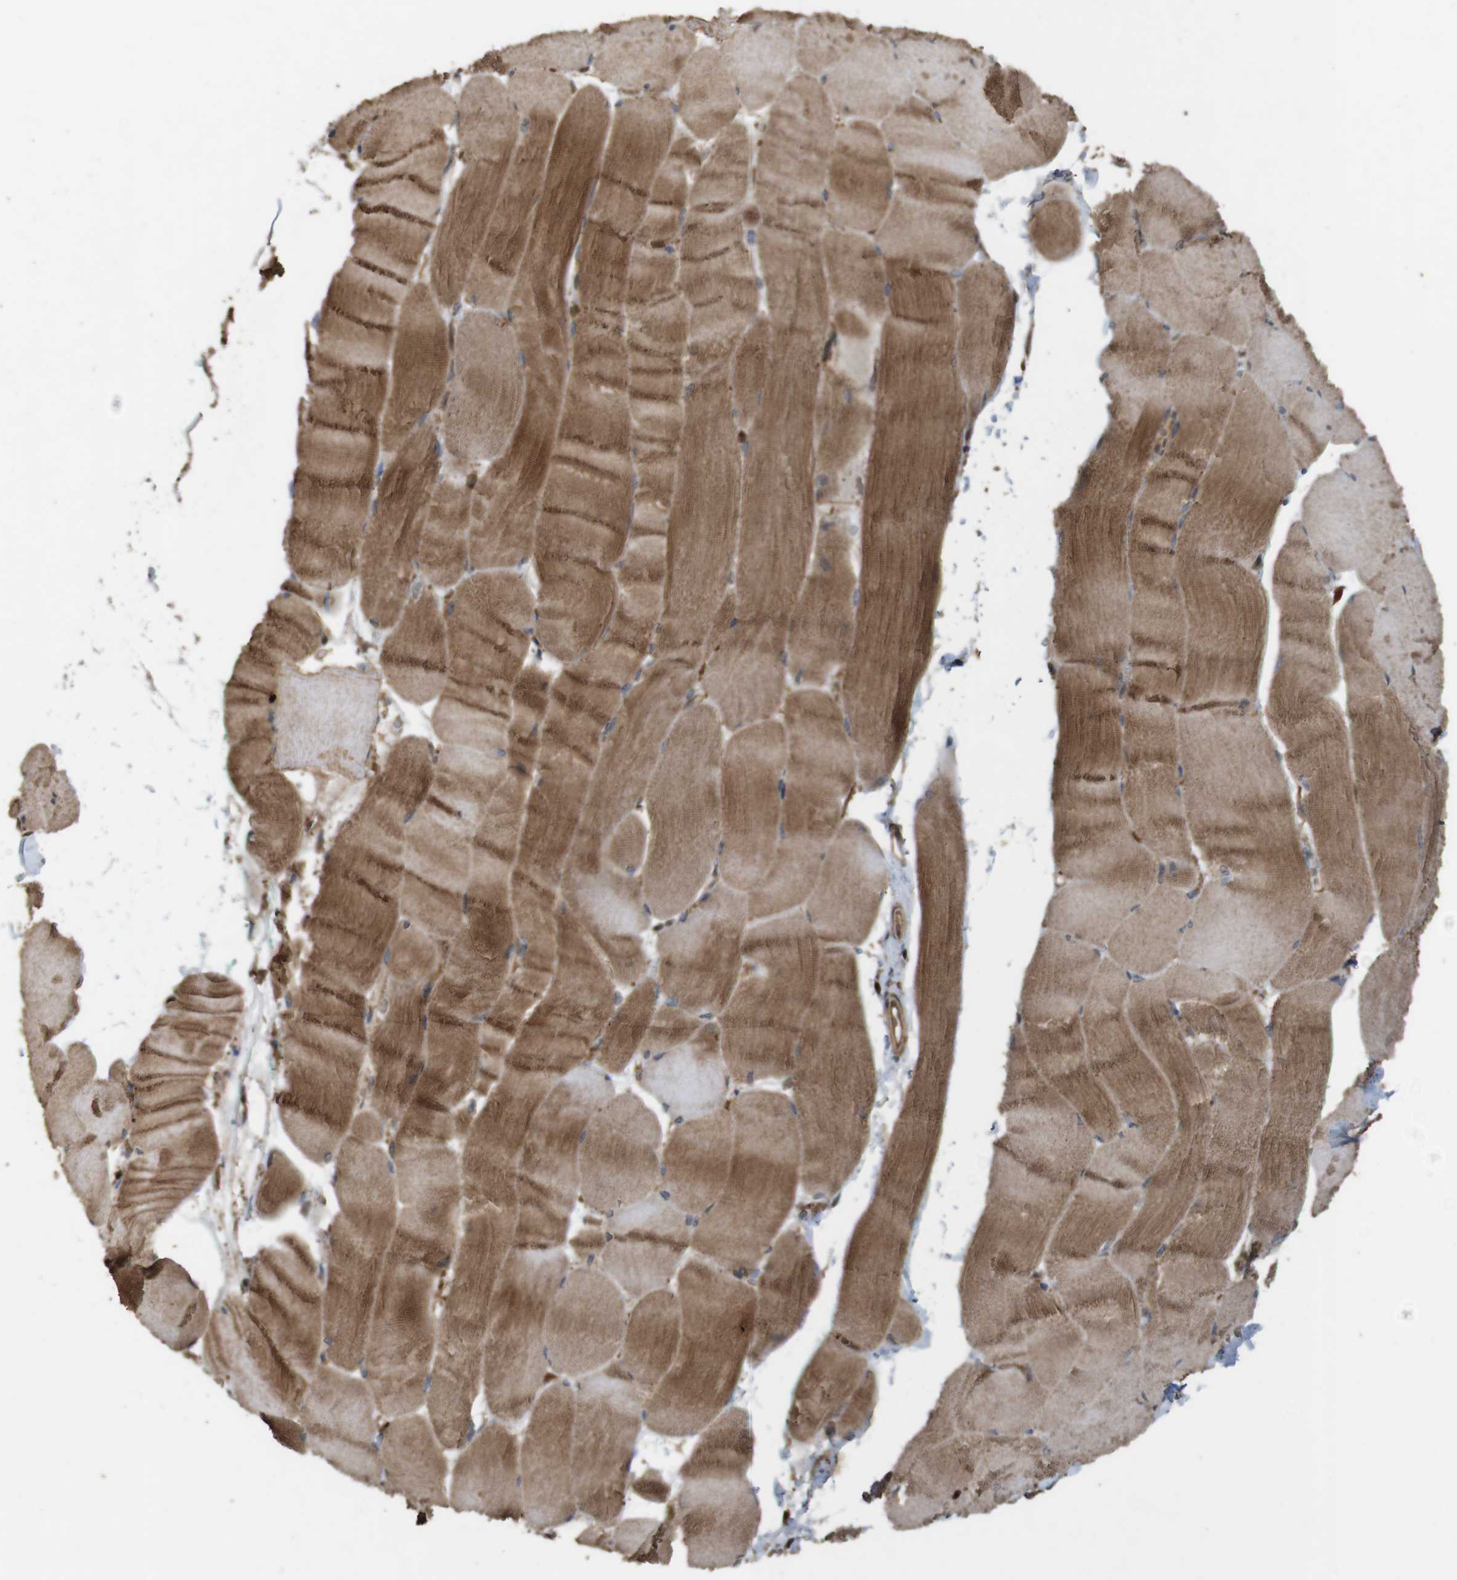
{"staining": {"intensity": "moderate", "quantity": ">75%", "location": "cytoplasmic/membranous"}, "tissue": "skeletal muscle", "cell_type": "Myocytes", "image_type": "normal", "snomed": [{"axis": "morphology", "description": "Normal tissue, NOS"}, {"axis": "morphology", "description": "Squamous cell carcinoma, NOS"}, {"axis": "topography", "description": "Skeletal muscle"}], "caption": "Immunohistochemical staining of benign skeletal muscle exhibits medium levels of moderate cytoplasmic/membranous staining in about >75% of myocytes. (DAB (3,3'-diaminobenzidine) IHC, brown staining for protein, blue staining for nuclei).", "gene": "BAG4", "patient": {"sex": "male", "age": 51}}